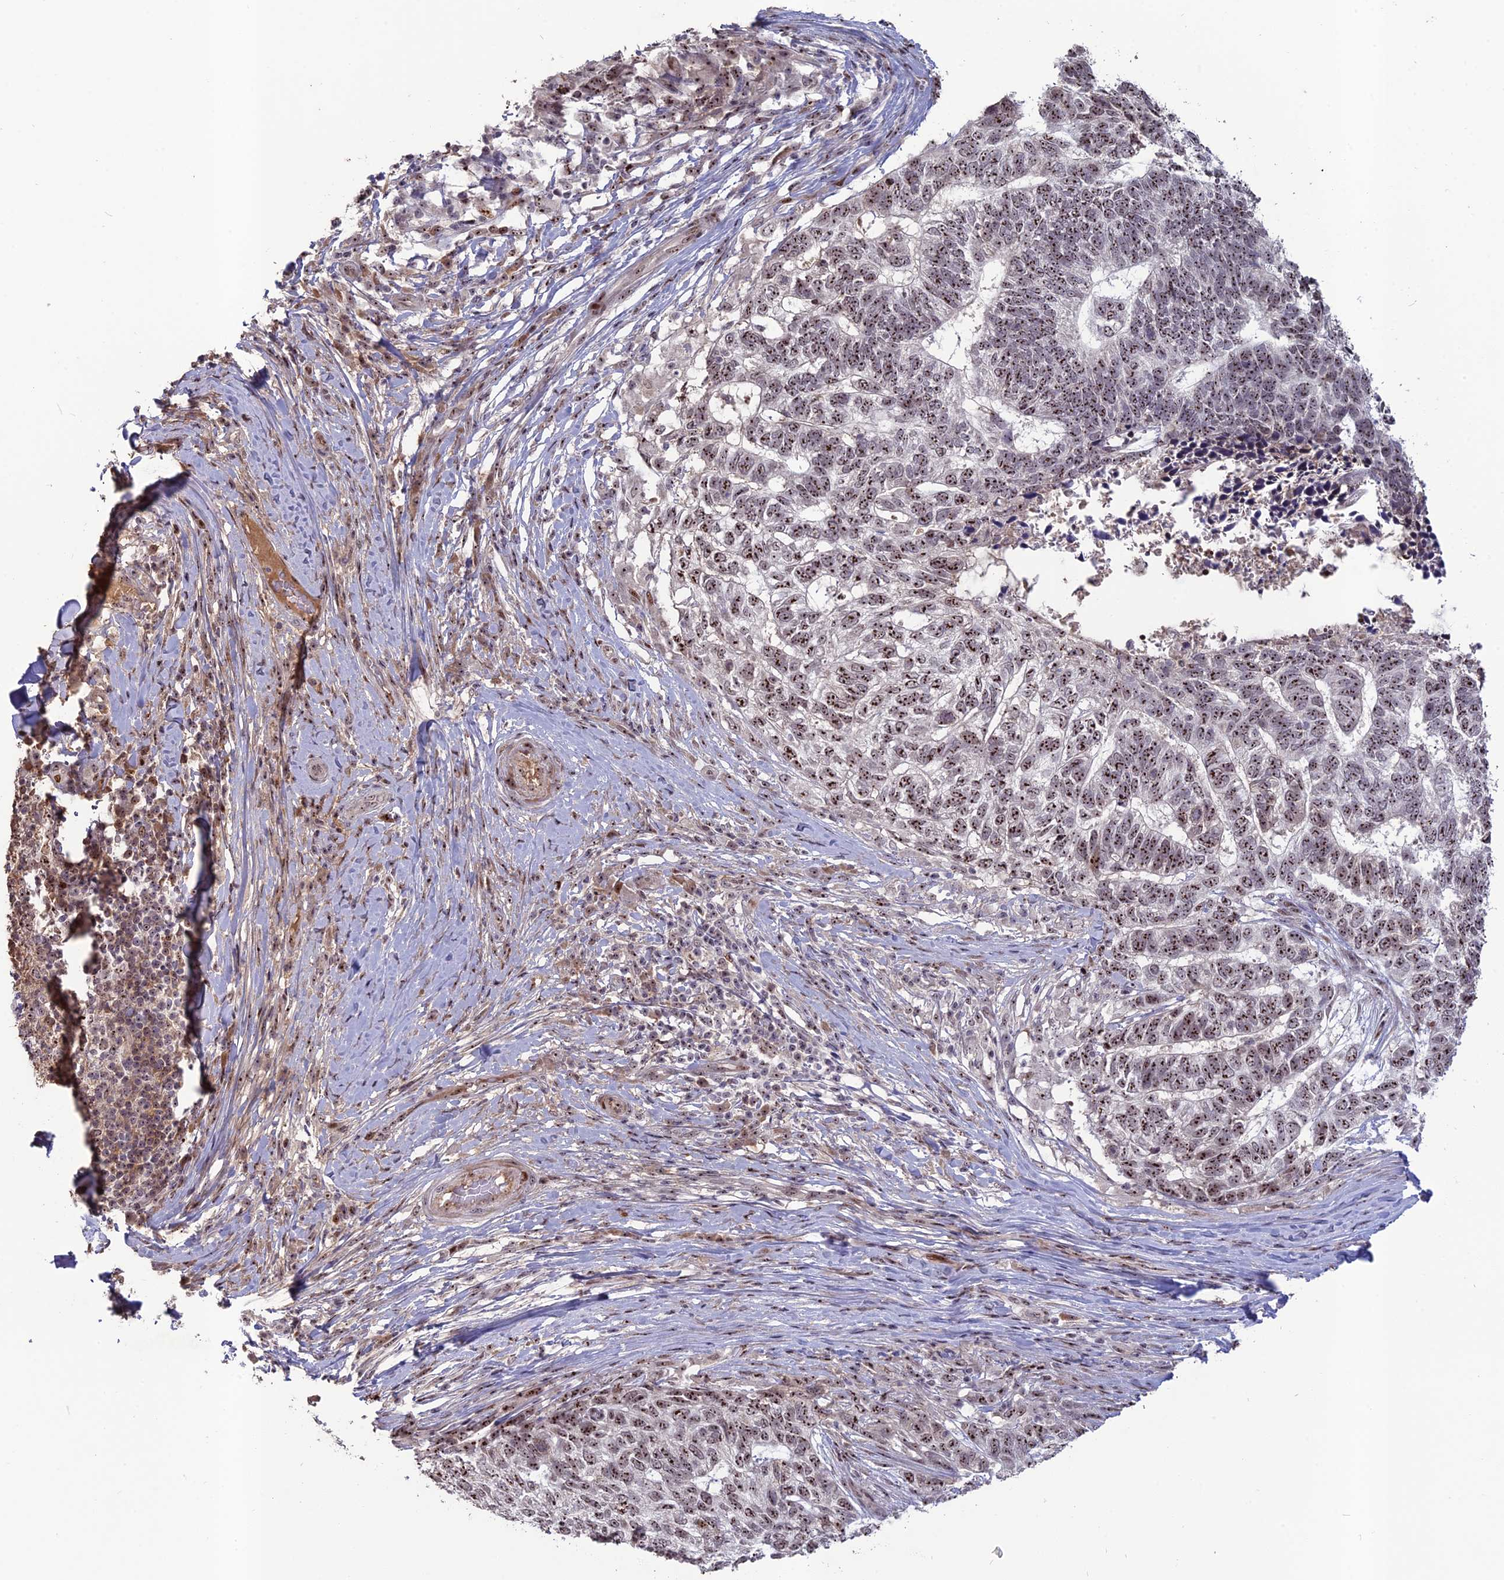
{"staining": {"intensity": "moderate", "quantity": ">75%", "location": "nuclear"}, "tissue": "skin cancer", "cell_type": "Tumor cells", "image_type": "cancer", "snomed": [{"axis": "morphology", "description": "Basal cell carcinoma"}, {"axis": "topography", "description": "Skin"}], "caption": "A brown stain labels moderate nuclear expression of a protein in skin cancer (basal cell carcinoma) tumor cells.", "gene": "FAM131A", "patient": {"sex": "female", "age": 65}}